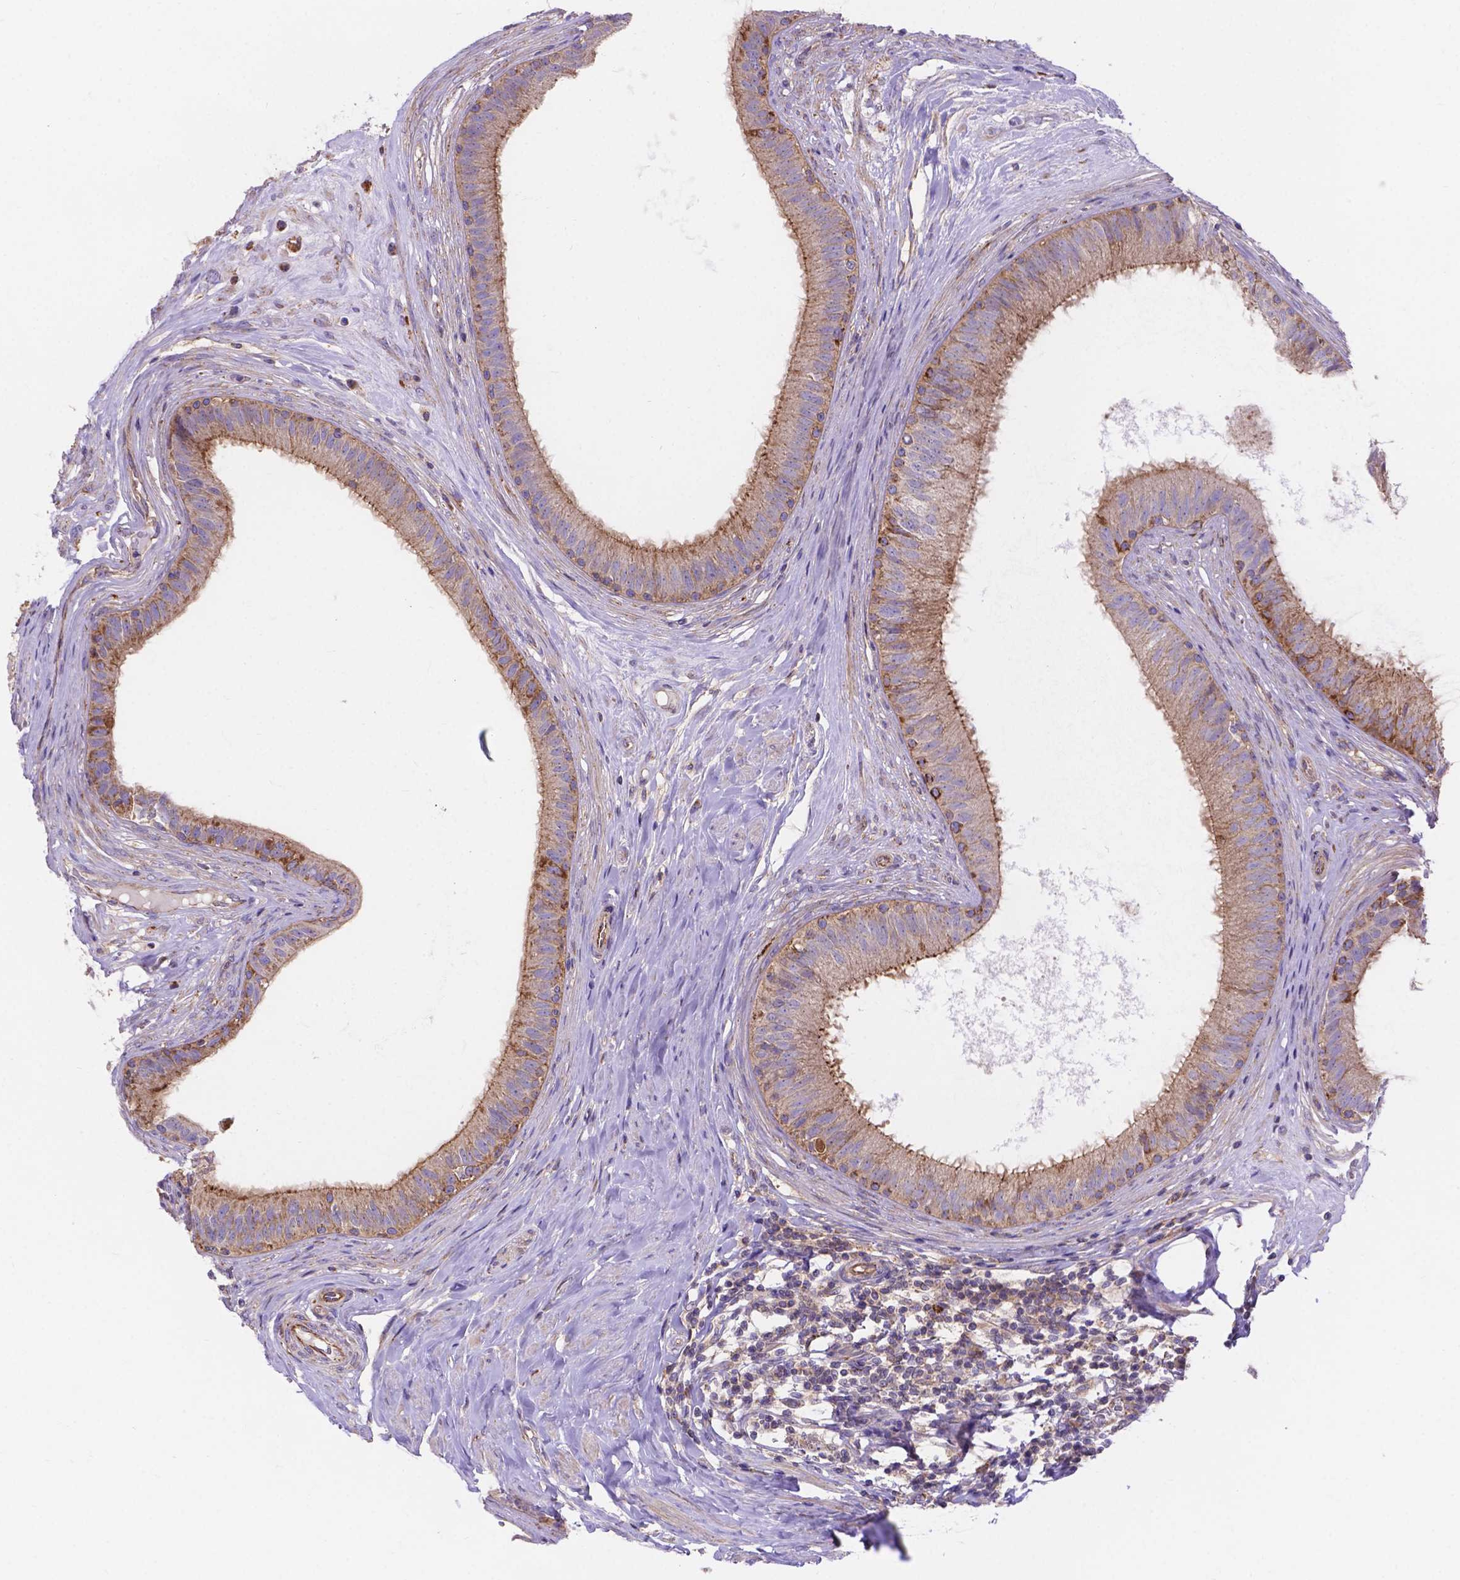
{"staining": {"intensity": "moderate", "quantity": "25%-75%", "location": "cytoplasmic/membranous"}, "tissue": "epididymis", "cell_type": "Glandular cells", "image_type": "normal", "snomed": [{"axis": "morphology", "description": "Normal tissue, NOS"}, {"axis": "topography", "description": "Epididymis"}], "caption": "IHC (DAB) staining of normal epididymis exhibits moderate cytoplasmic/membranous protein staining in approximately 25%-75% of glandular cells.", "gene": "AK3", "patient": {"sex": "male", "age": 59}}